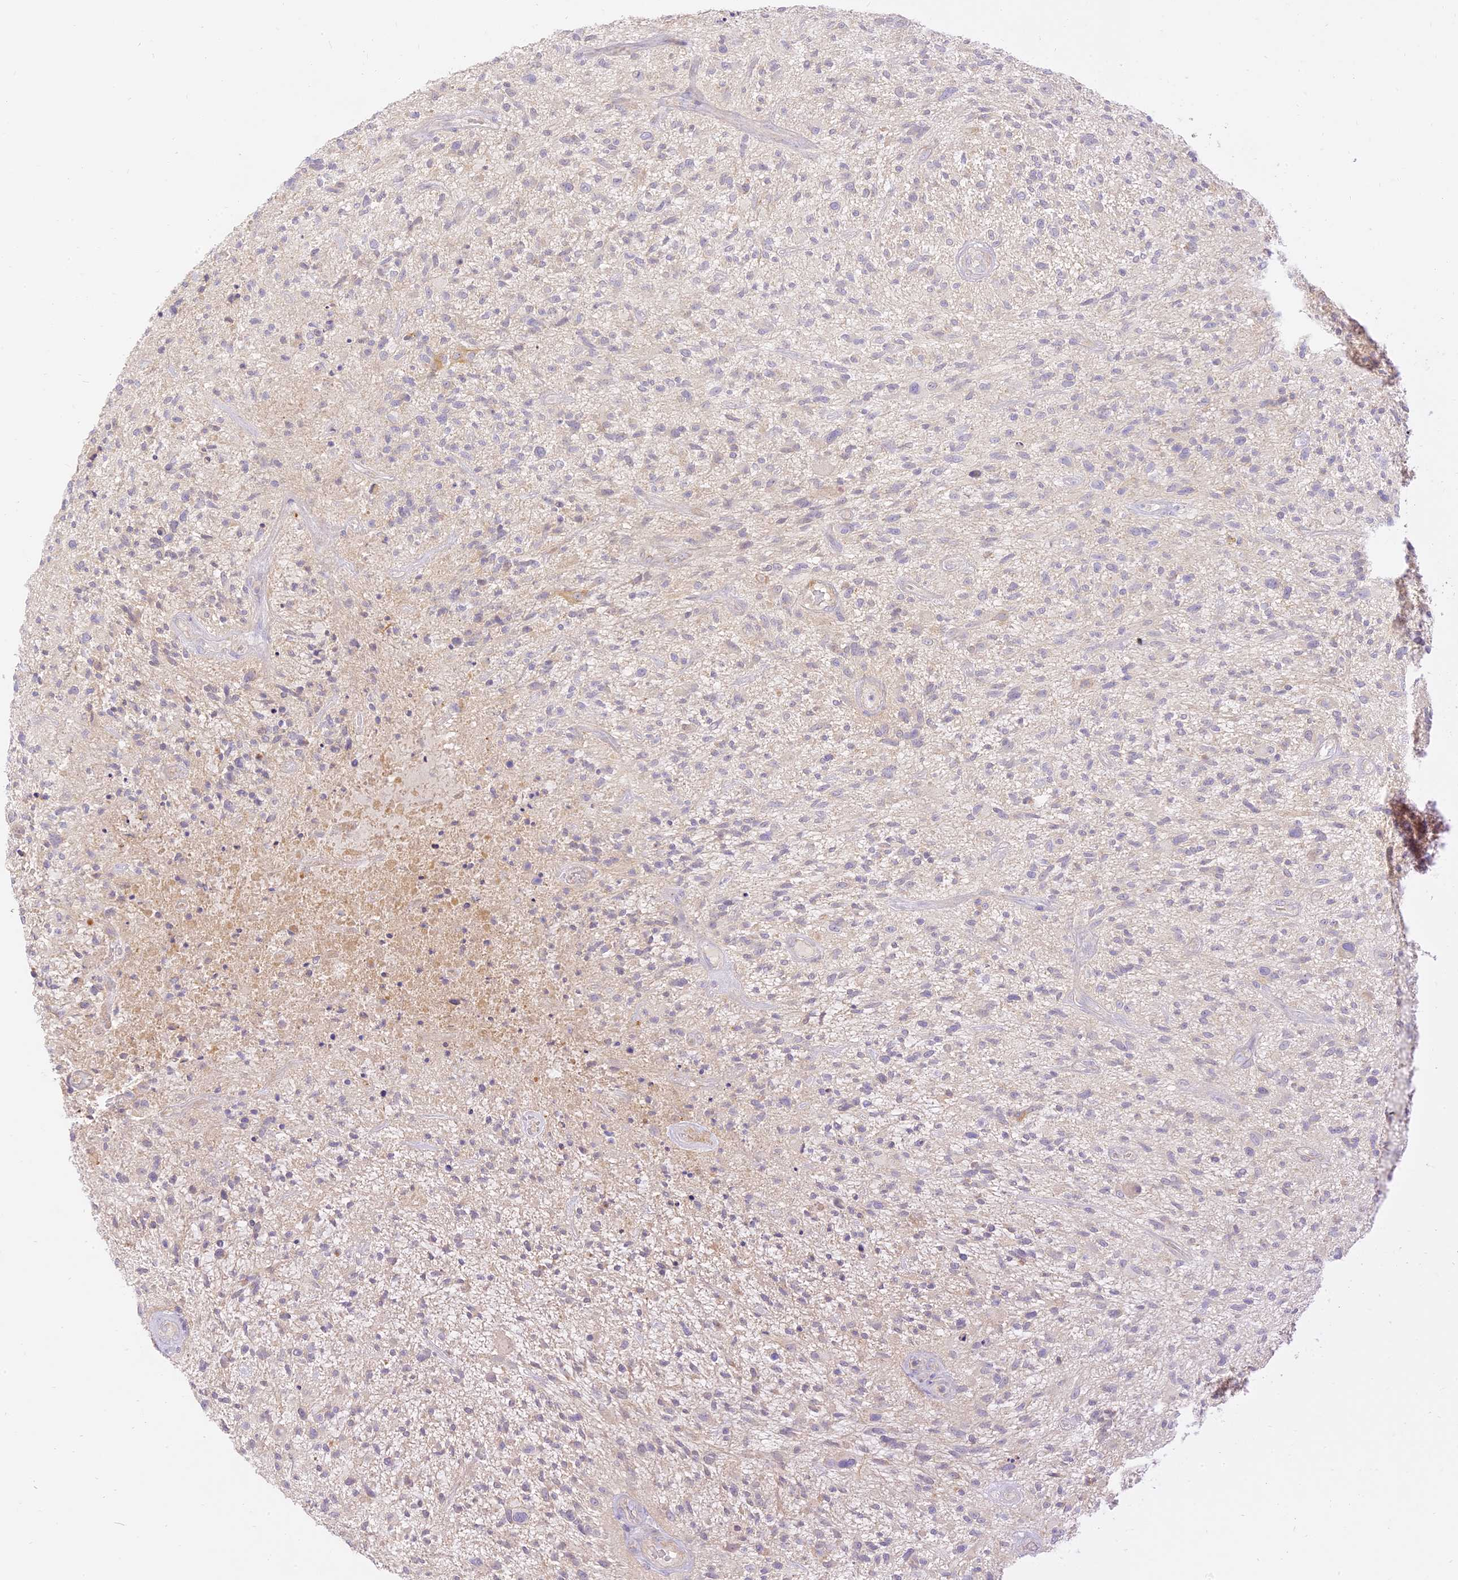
{"staining": {"intensity": "negative", "quantity": "none", "location": "none"}, "tissue": "glioma", "cell_type": "Tumor cells", "image_type": "cancer", "snomed": [{"axis": "morphology", "description": "Glioma, malignant, High grade"}, {"axis": "topography", "description": "Brain"}], "caption": "This image is of malignant high-grade glioma stained with IHC to label a protein in brown with the nuclei are counter-stained blue. There is no positivity in tumor cells.", "gene": "LRRC15", "patient": {"sex": "male", "age": 47}}